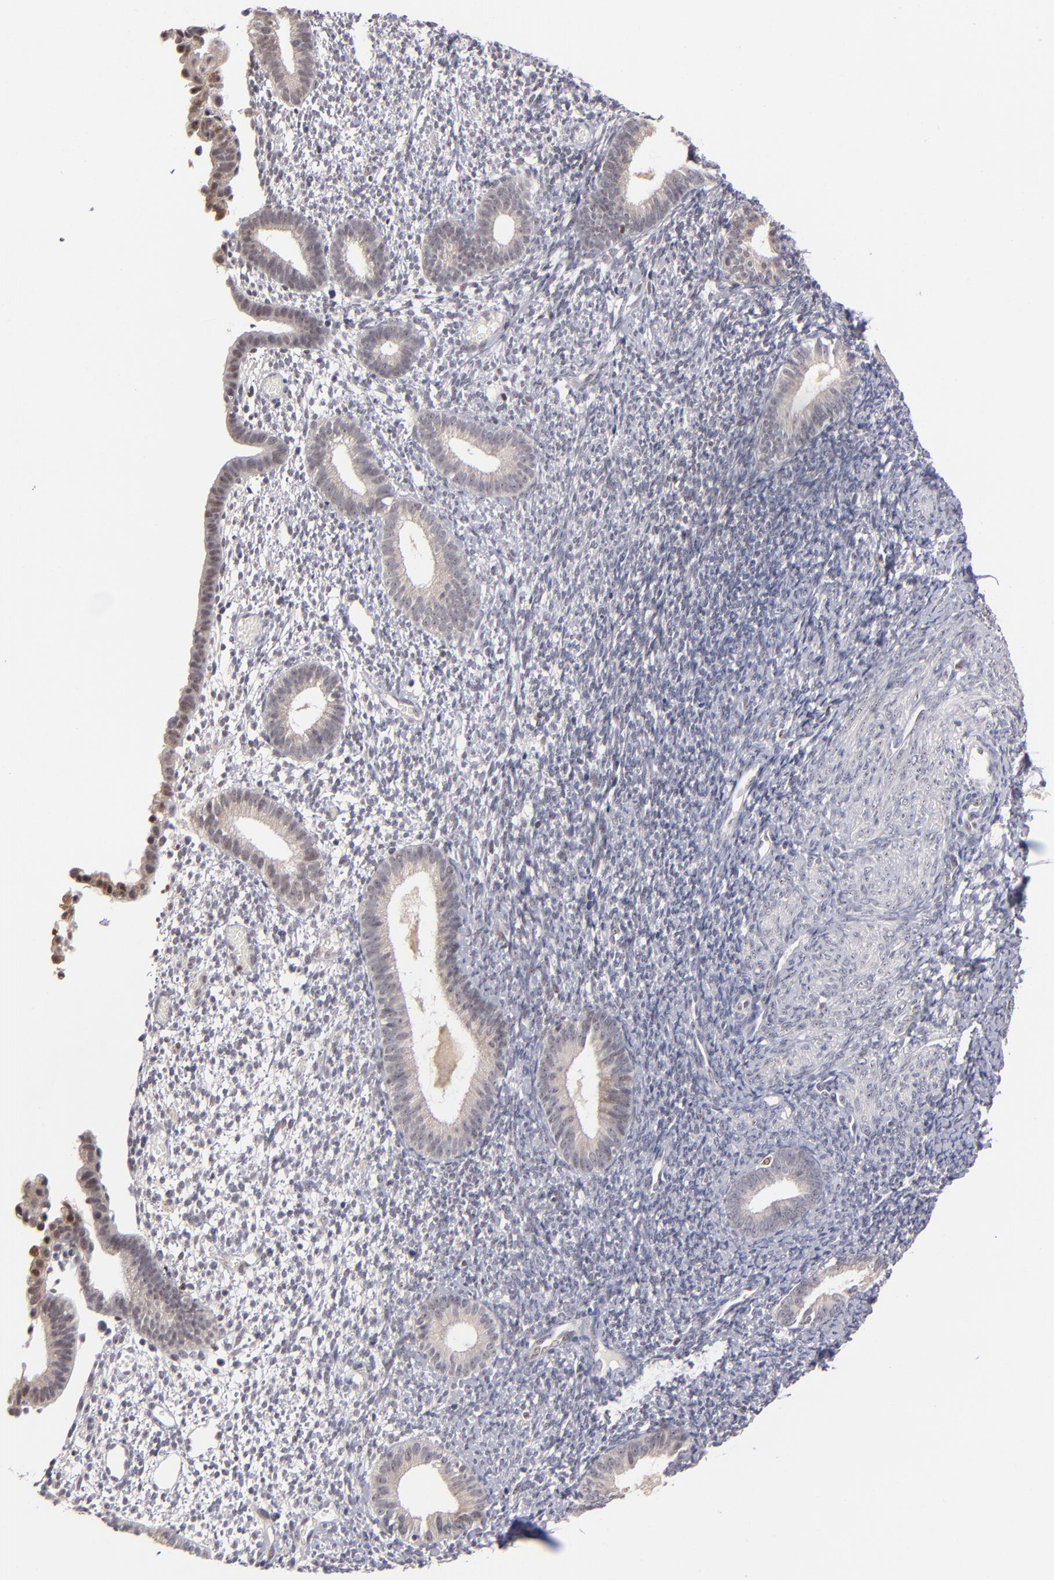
{"staining": {"intensity": "negative", "quantity": "none", "location": "none"}, "tissue": "endometrium", "cell_type": "Cells in endometrial stroma", "image_type": "normal", "snomed": [{"axis": "morphology", "description": "Normal tissue, NOS"}, {"axis": "topography", "description": "Smooth muscle"}, {"axis": "topography", "description": "Endometrium"}], "caption": "IHC image of benign endometrium: endometrium stained with DAB demonstrates no significant protein positivity in cells in endometrial stroma.", "gene": "PCNX4", "patient": {"sex": "female", "age": 57}}